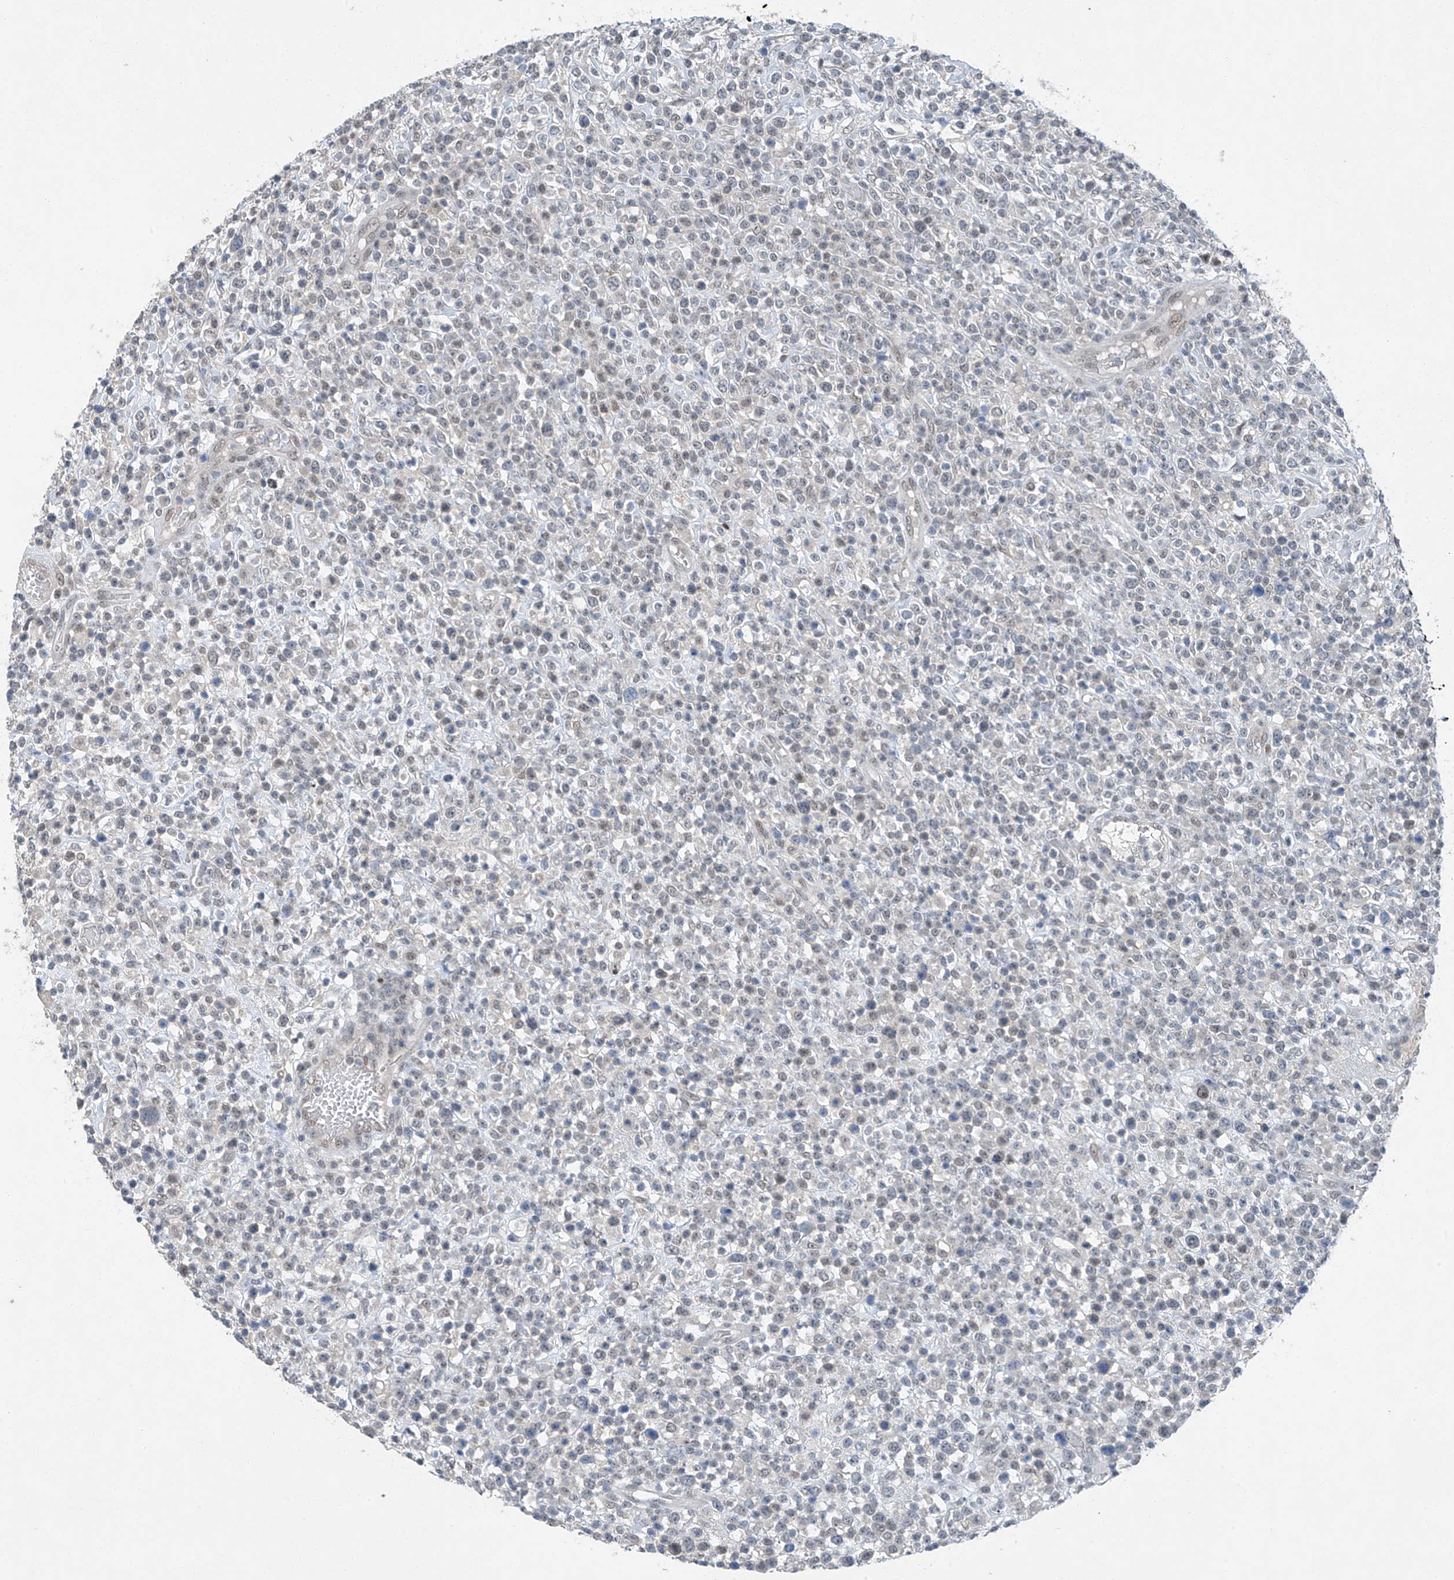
{"staining": {"intensity": "negative", "quantity": "none", "location": "none"}, "tissue": "lymphoma", "cell_type": "Tumor cells", "image_type": "cancer", "snomed": [{"axis": "morphology", "description": "Malignant lymphoma, non-Hodgkin's type, High grade"}, {"axis": "topography", "description": "Colon"}], "caption": "The immunohistochemistry photomicrograph has no significant expression in tumor cells of lymphoma tissue.", "gene": "TAF8", "patient": {"sex": "female", "age": 53}}